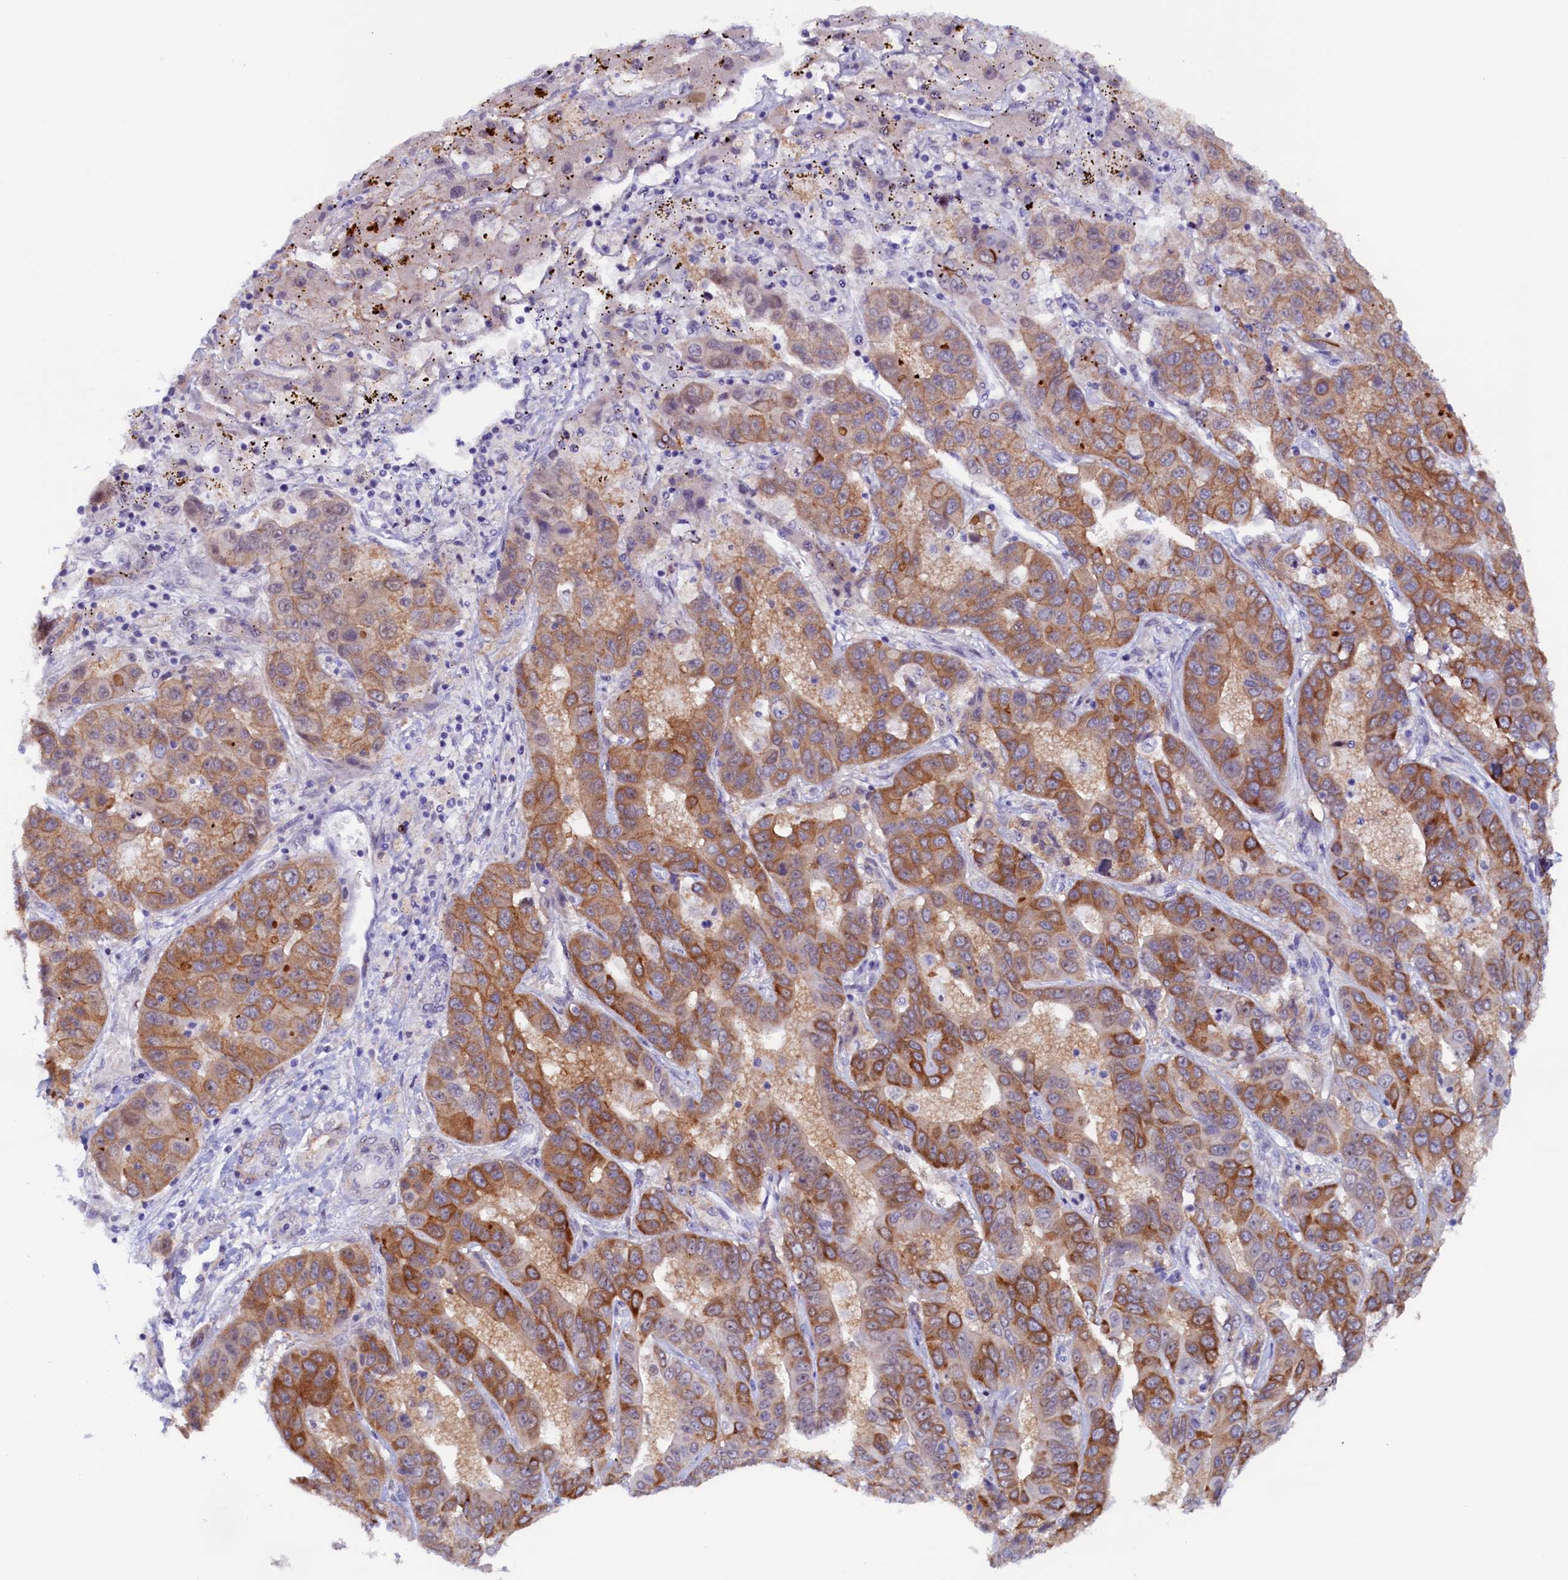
{"staining": {"intensity": "strong", "quantity": "25%-75%", "location": "cytoplasmic/membranous"}, "tissue": "liver cancer", "cell_type": "Tumor cells", "image_type": "cancer", "snomed": [{"axis": "morphology", "description": "Cholangiocarcinoma"}, {"axis": "topography", "description": "Liver"}], "caption": "Tumor cells display high levels of strong cytoplasmic/membranous expression in approximately 25%-75% of cells in human liver cancer.", "gene": "PACSIN3", "patient": {"sex": "female", "age": 52}}